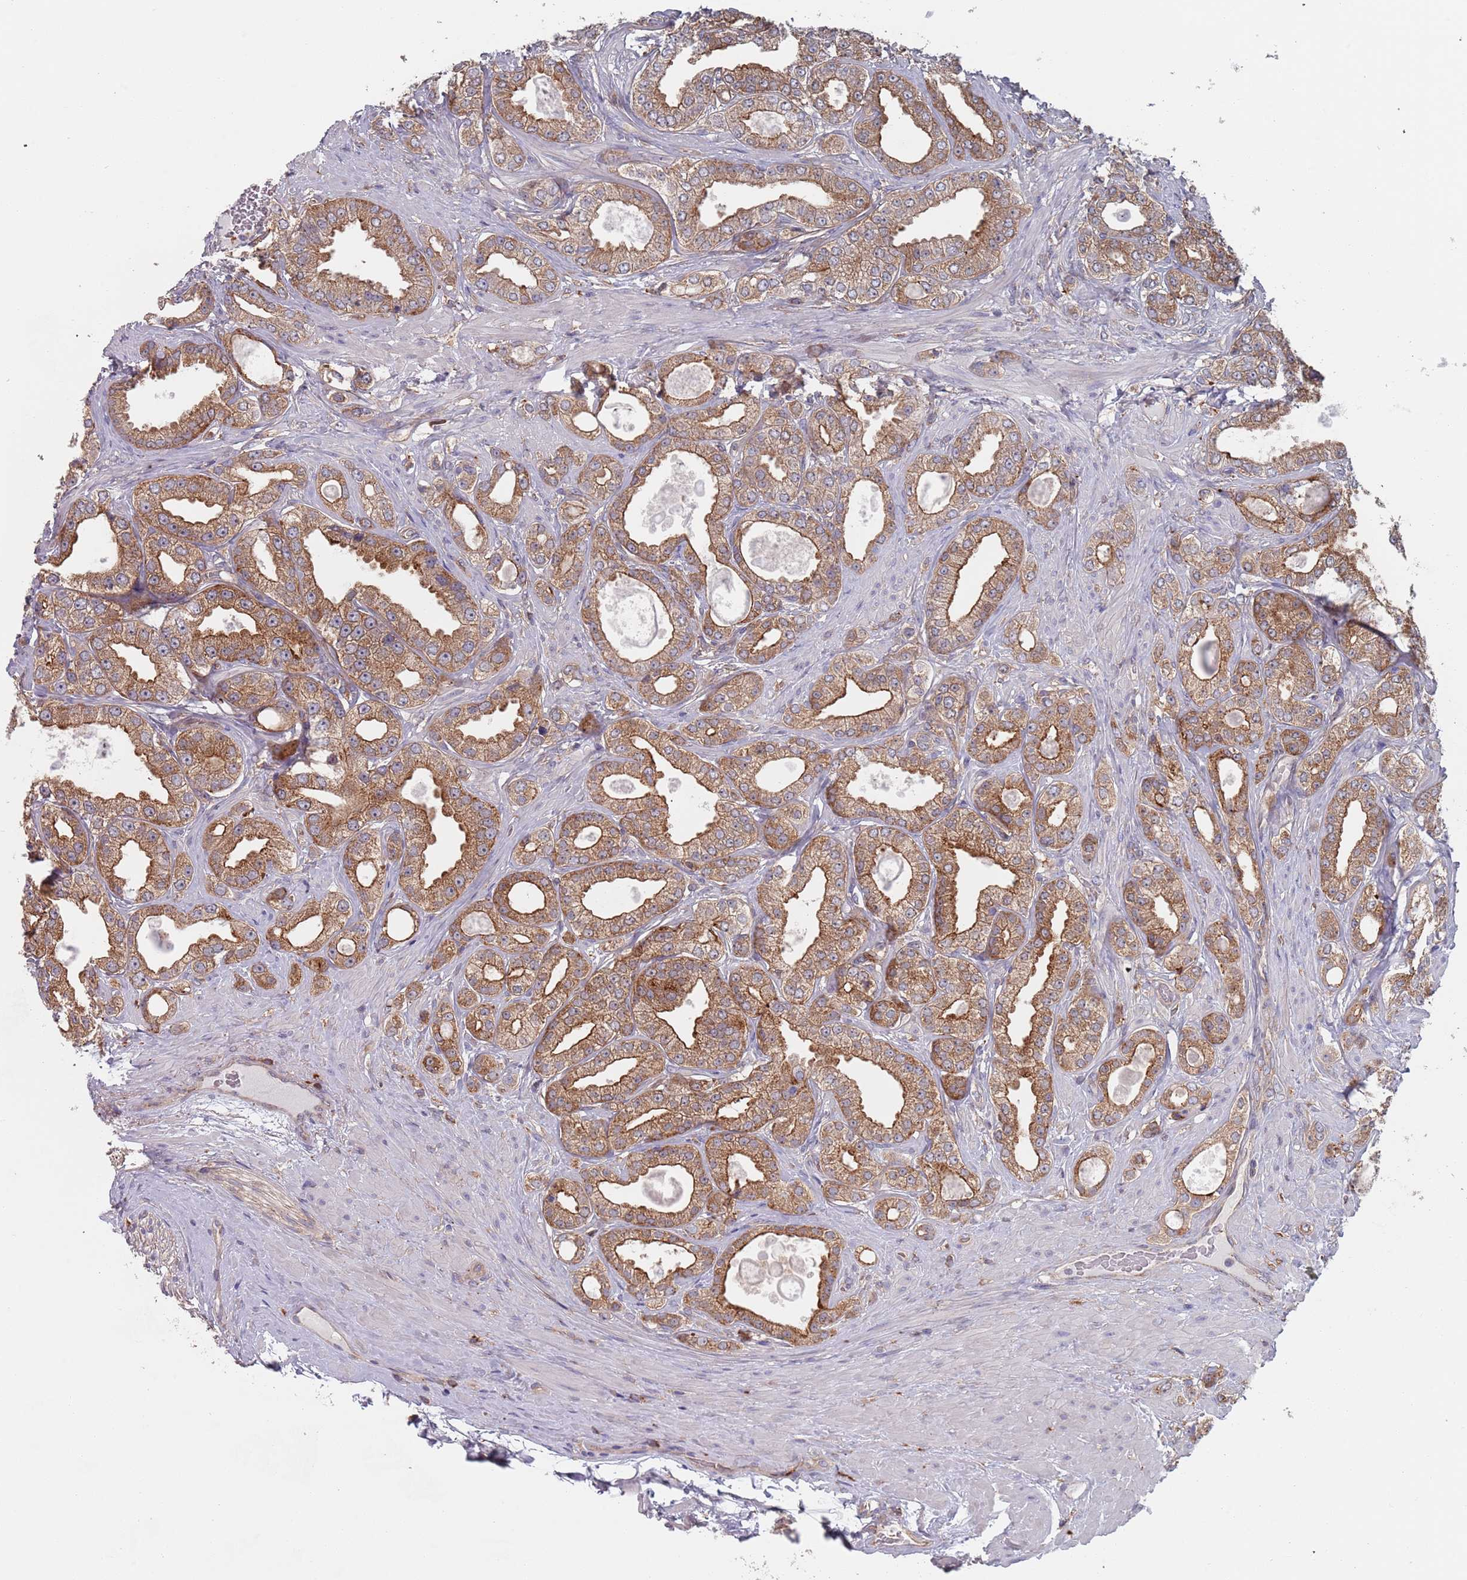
{"staining": {"intensity": "moderate", "quantity": ">75%", "location": "cytoplasmic/membranous"}, "tissue": "prostate cancer", "cell_type": "Tumor cells", "image_type": "cancer", "snomed": [{"axis": "morphology", "description": "Adenocarcinoma, Low grade"}, {"axis": "topography", "description": "Prostate"}], "caption": "Immunohistochemistry micrograph of neoplastic tissue: prostate cancer stained using immunohistochemistry demonstrates medium levels of moderate protein expression localized specifically in the cytoplasmic/membranous of tumor cells, appearing as a cytoplasmic/membranous brown color.", "gene": "APPL2", "patient": {"sex": "male", "age": 63}}